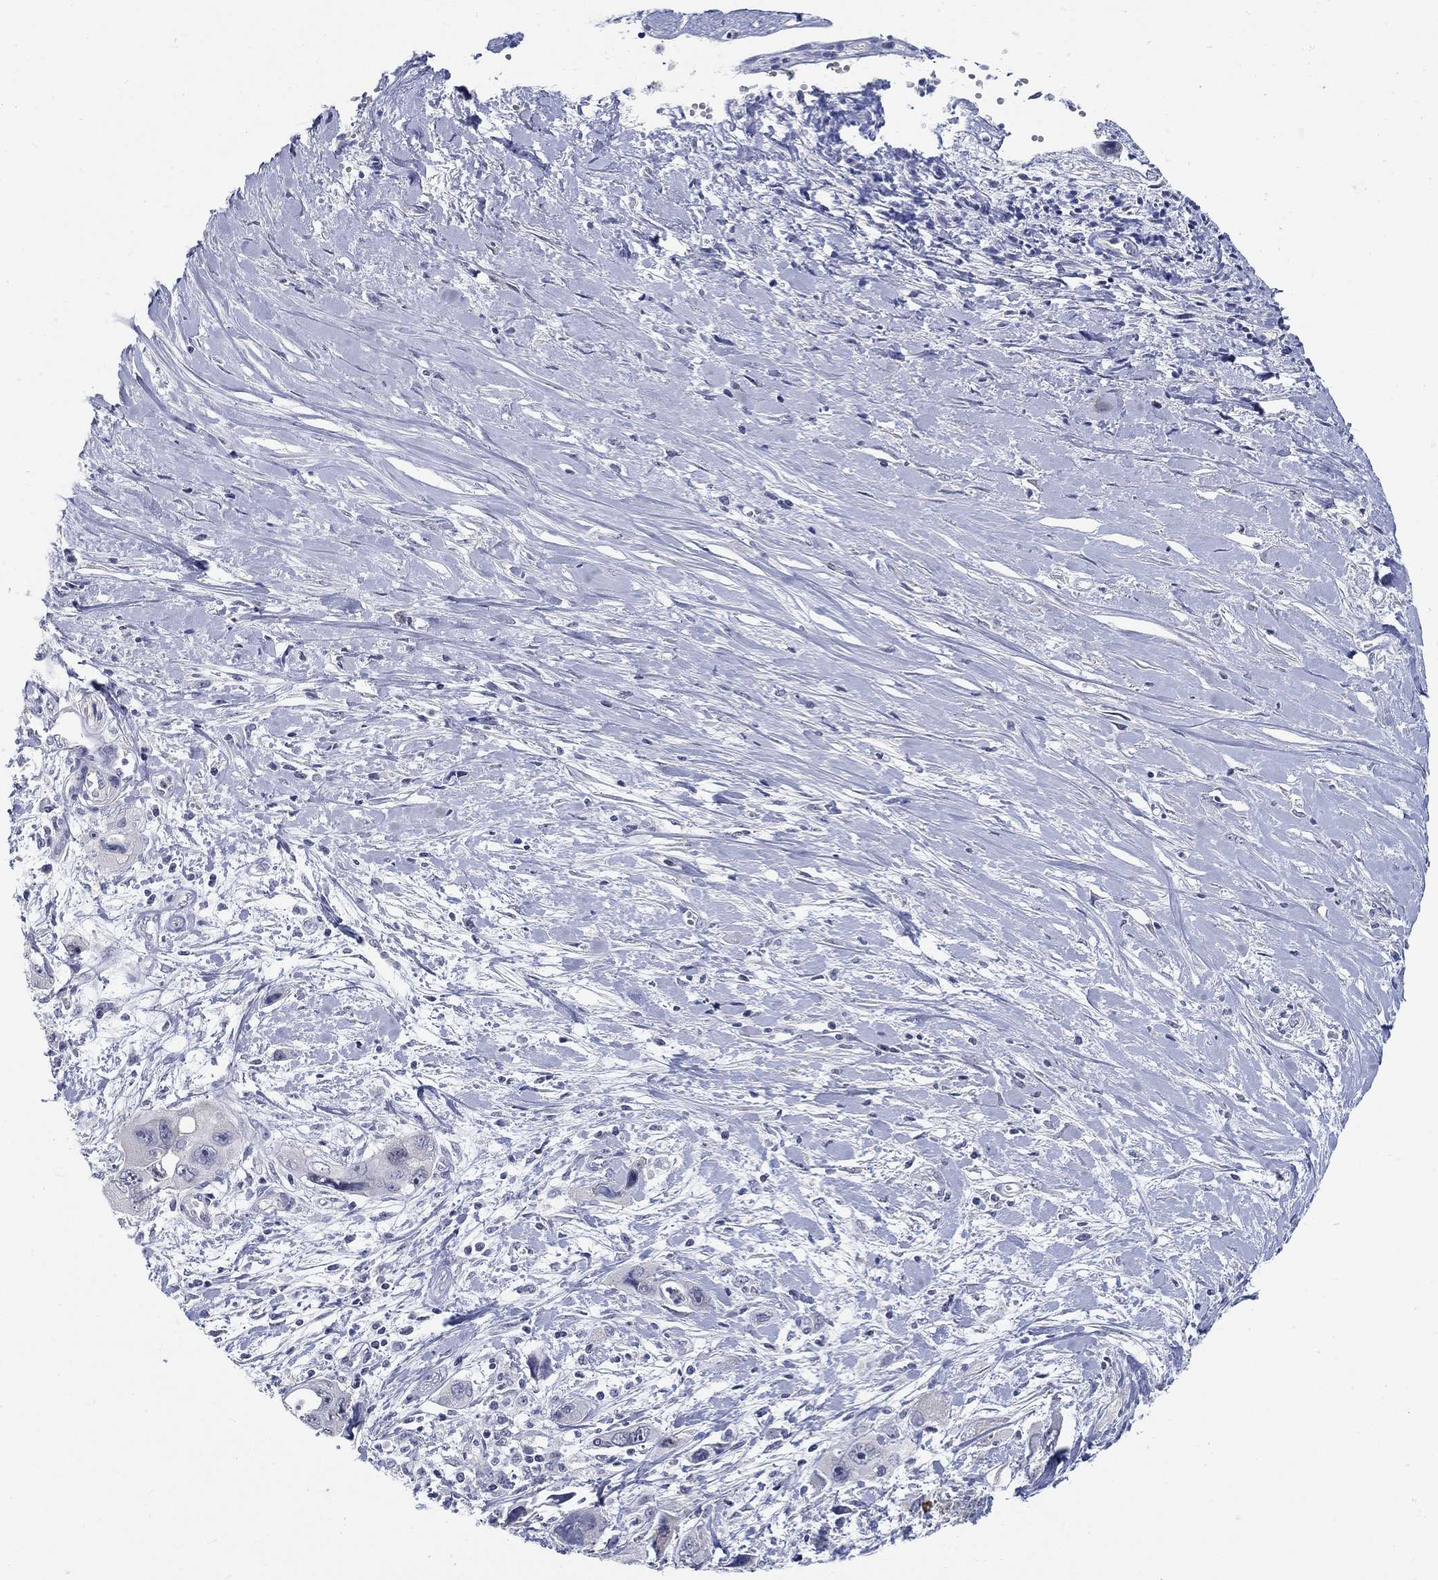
{"staining": {"intensity": "negative", "quantity": "none", "location": "none"}, "tissue": "pancreatic cancer", "cell_type": "Tumor cells", "image_type": "cancer", "snomed": [{"axis": "morphology", "description": "Adenocarcinoma, NOS"}, {"axis": "topography", "description": "Pancreas"}], "caption": "The immunohistochemistry photomicrograph has no significant positivity in tumor cells of adenocarcinoma (pancreatic) tissue.", "gene": "SMIM18", "patient": {"sex": "male", "age": 47}}